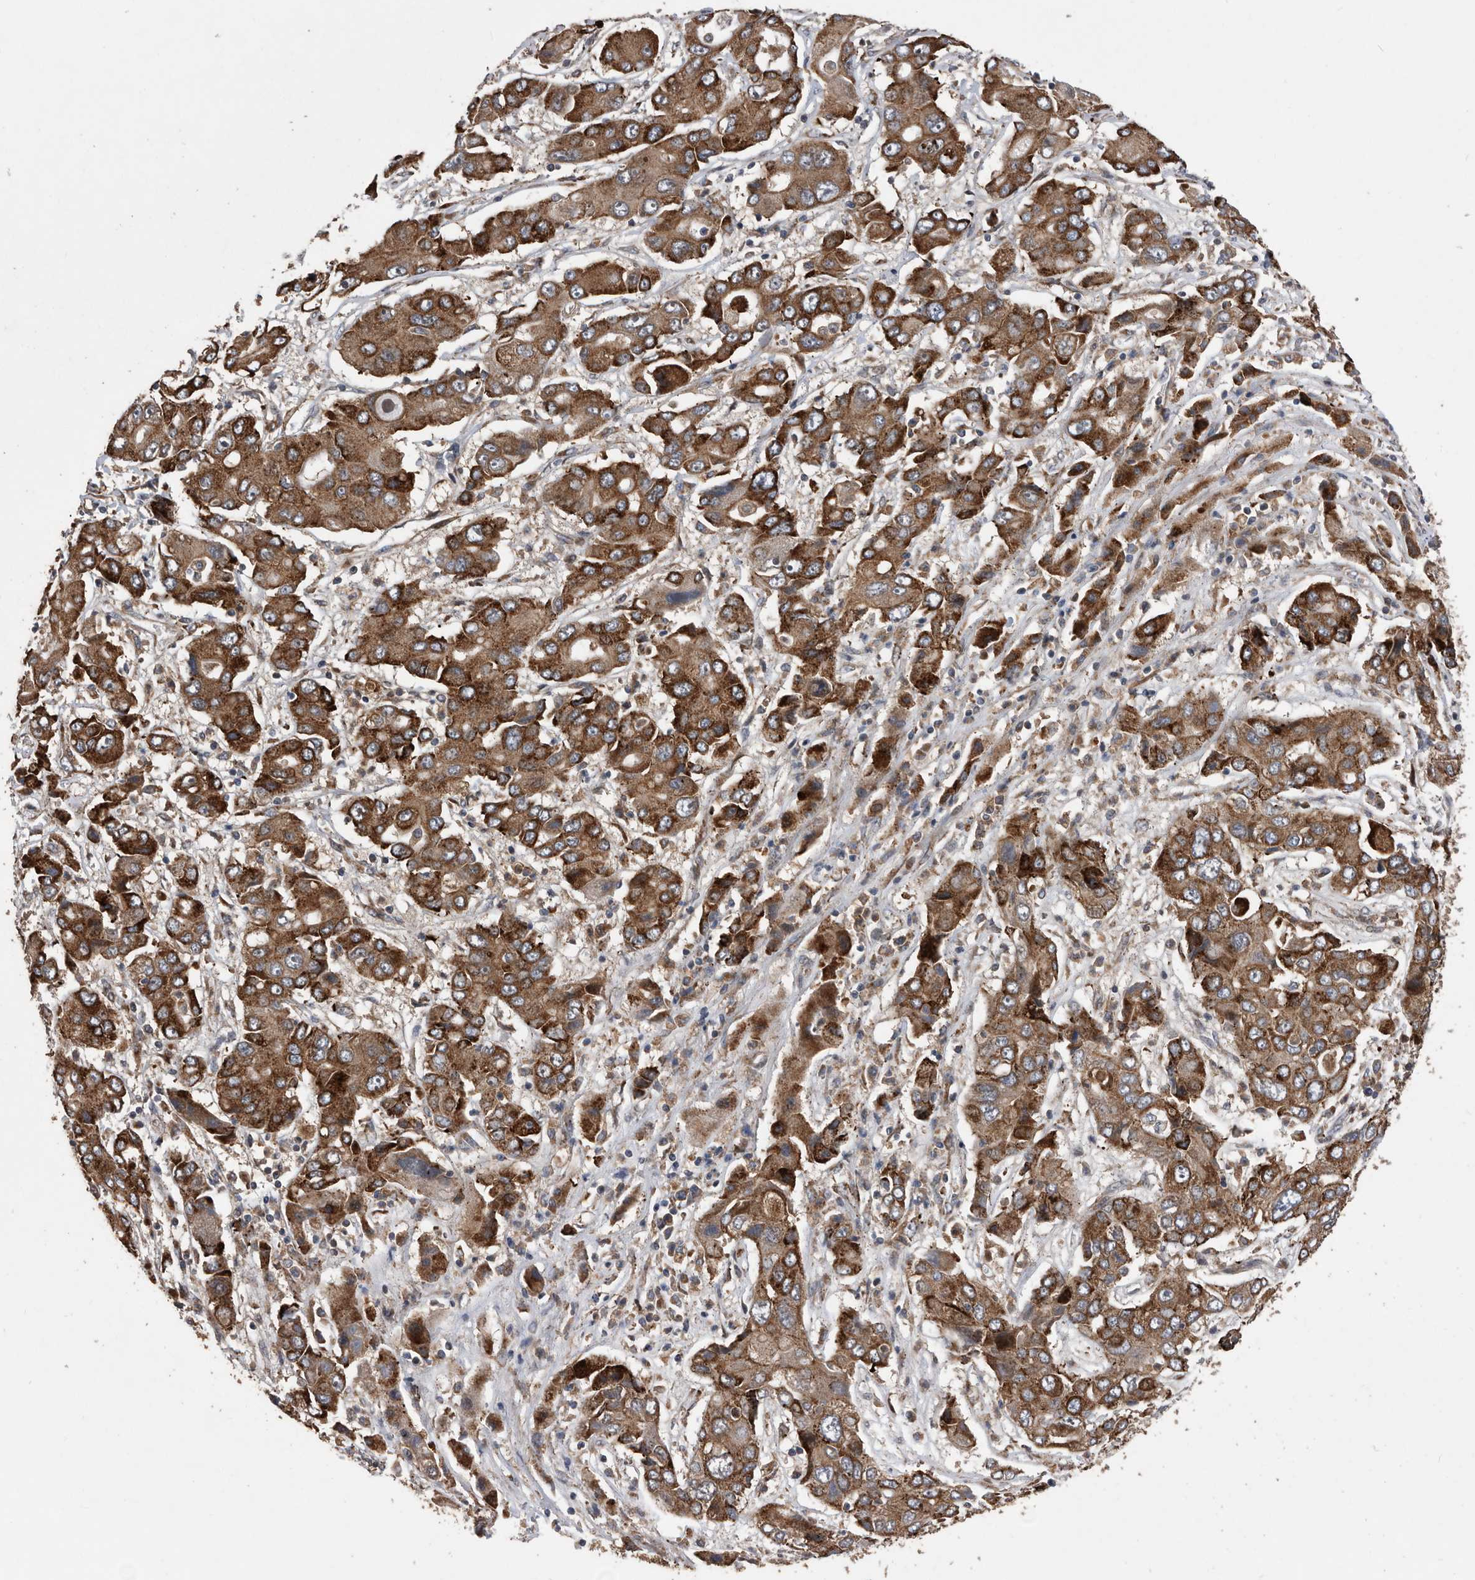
{"staining": {"intensity": "strong", "quantity": ">75%", "location": "cytoplasmic/membranous"}, "tissue": "liver cancer", "cell_type": "Tumor cells", "image_type": "cancer", "snomed": [{"axis": "morphology", "description": "Cholangiocarcinoma"}, {"axis": "topography", "description": "Liver"}], "caption": "This photomicrograph shows IHC staining of human liver cholangiocarcinoma, with high strong cytoplasmic/membranous staining in approximately >75% of tumor cells.", "gene": "SERINC2", "patient": {"sex": "male", "age": 67}}